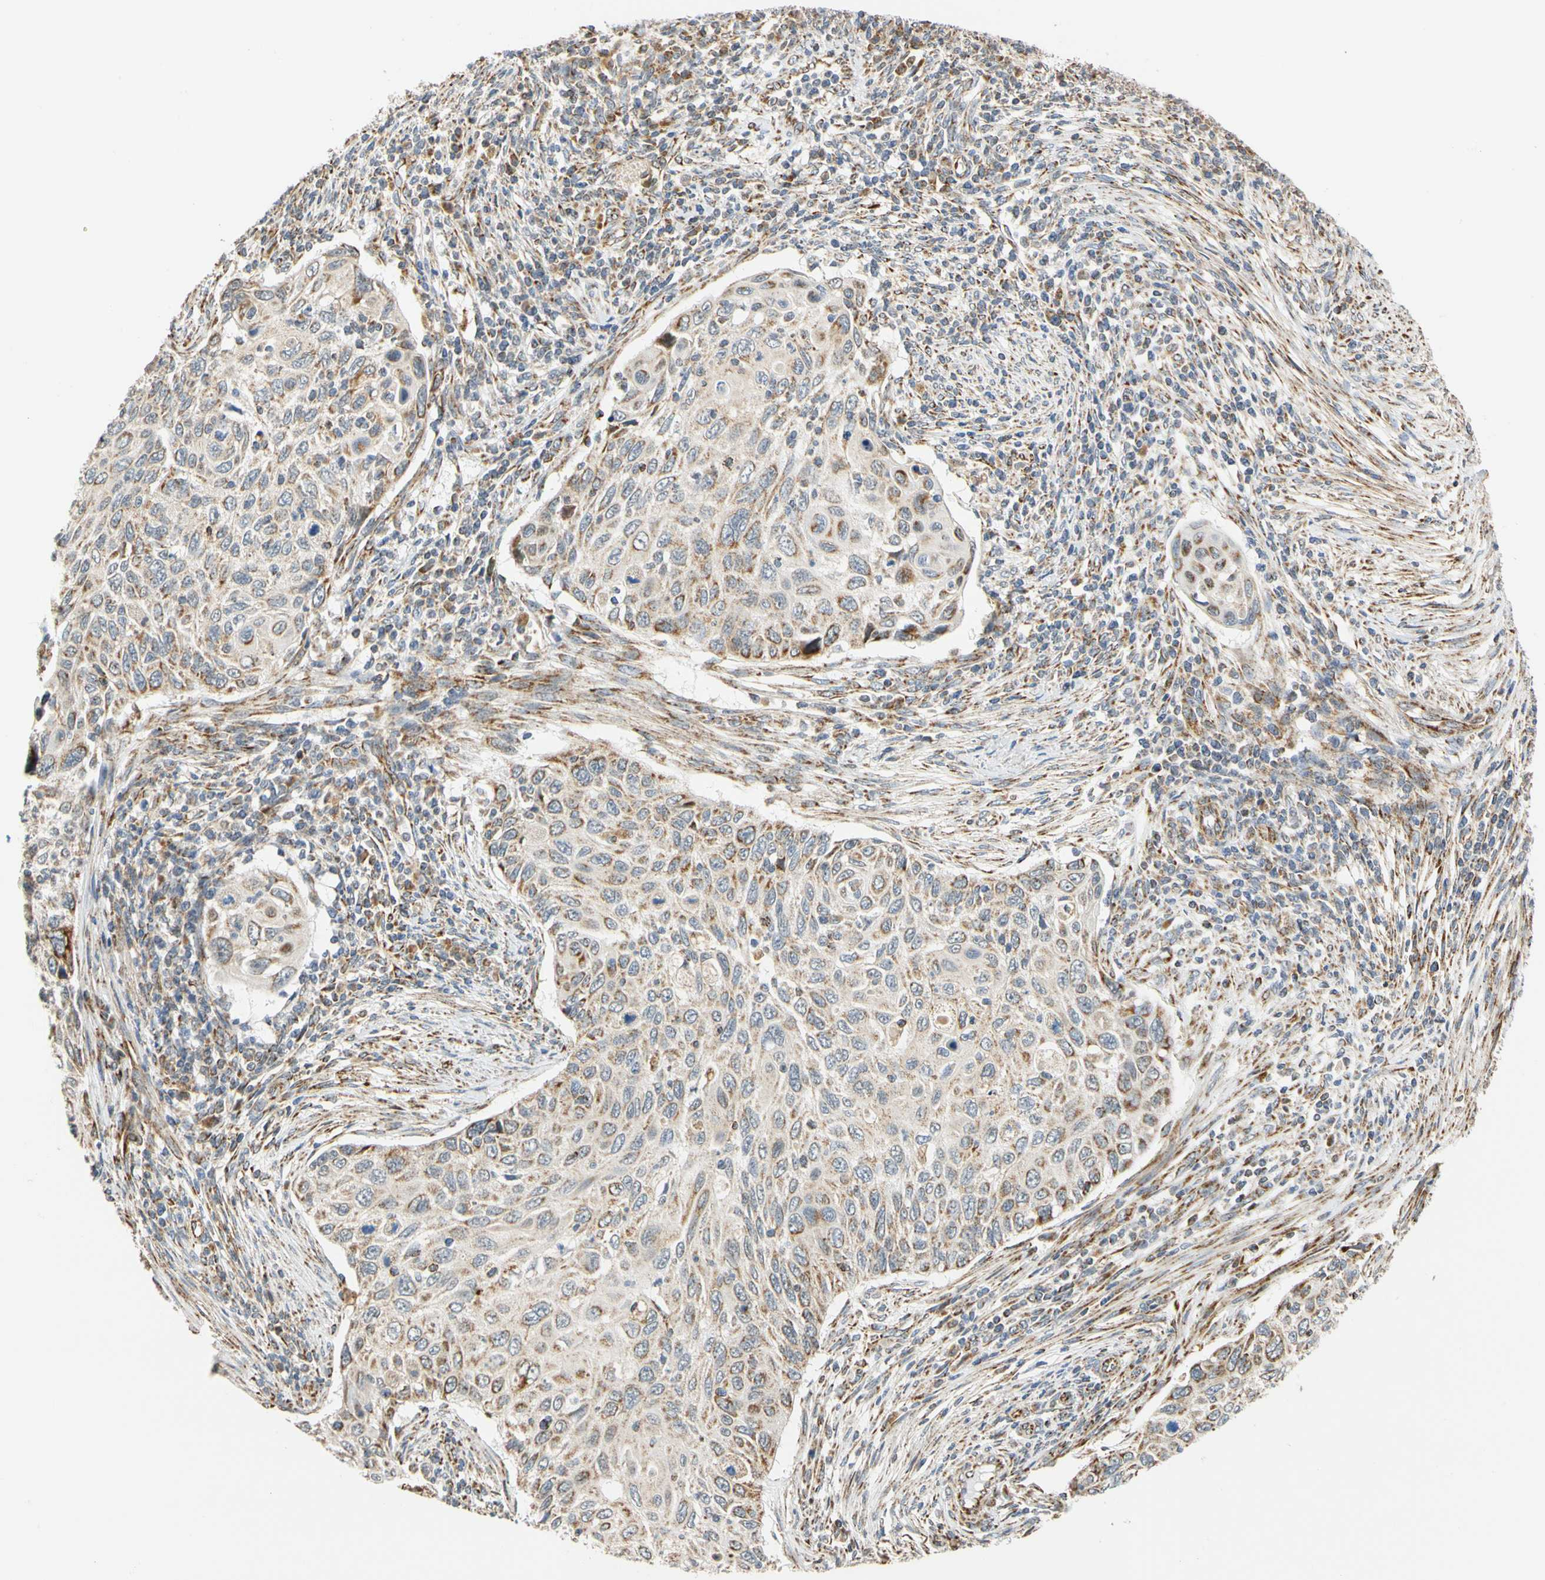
{"staining": {"intensity": "weak", "quantity": "25%-75%", "location": "cytoplasmic/membranous"}, "tissue": "cervical cancer", "cell_type": "Tumor cells", "image_type": "cancer", "snomed": [{"axis": "morphology", "description": "Squamous cell carcinoma, NOS"}, {"axis": "topography", "description": "Cervix"}], "caption": "Immunohistochemistry micrograph of human cervical squamous cell carcinoma stained for a protein (brown), which reveals low levels of weak cytoplasmic/membranous expression in about 25%-75% of tumor cells.", "gene": "SFXN3", "patient": {"sex": "female", "age": 70}}